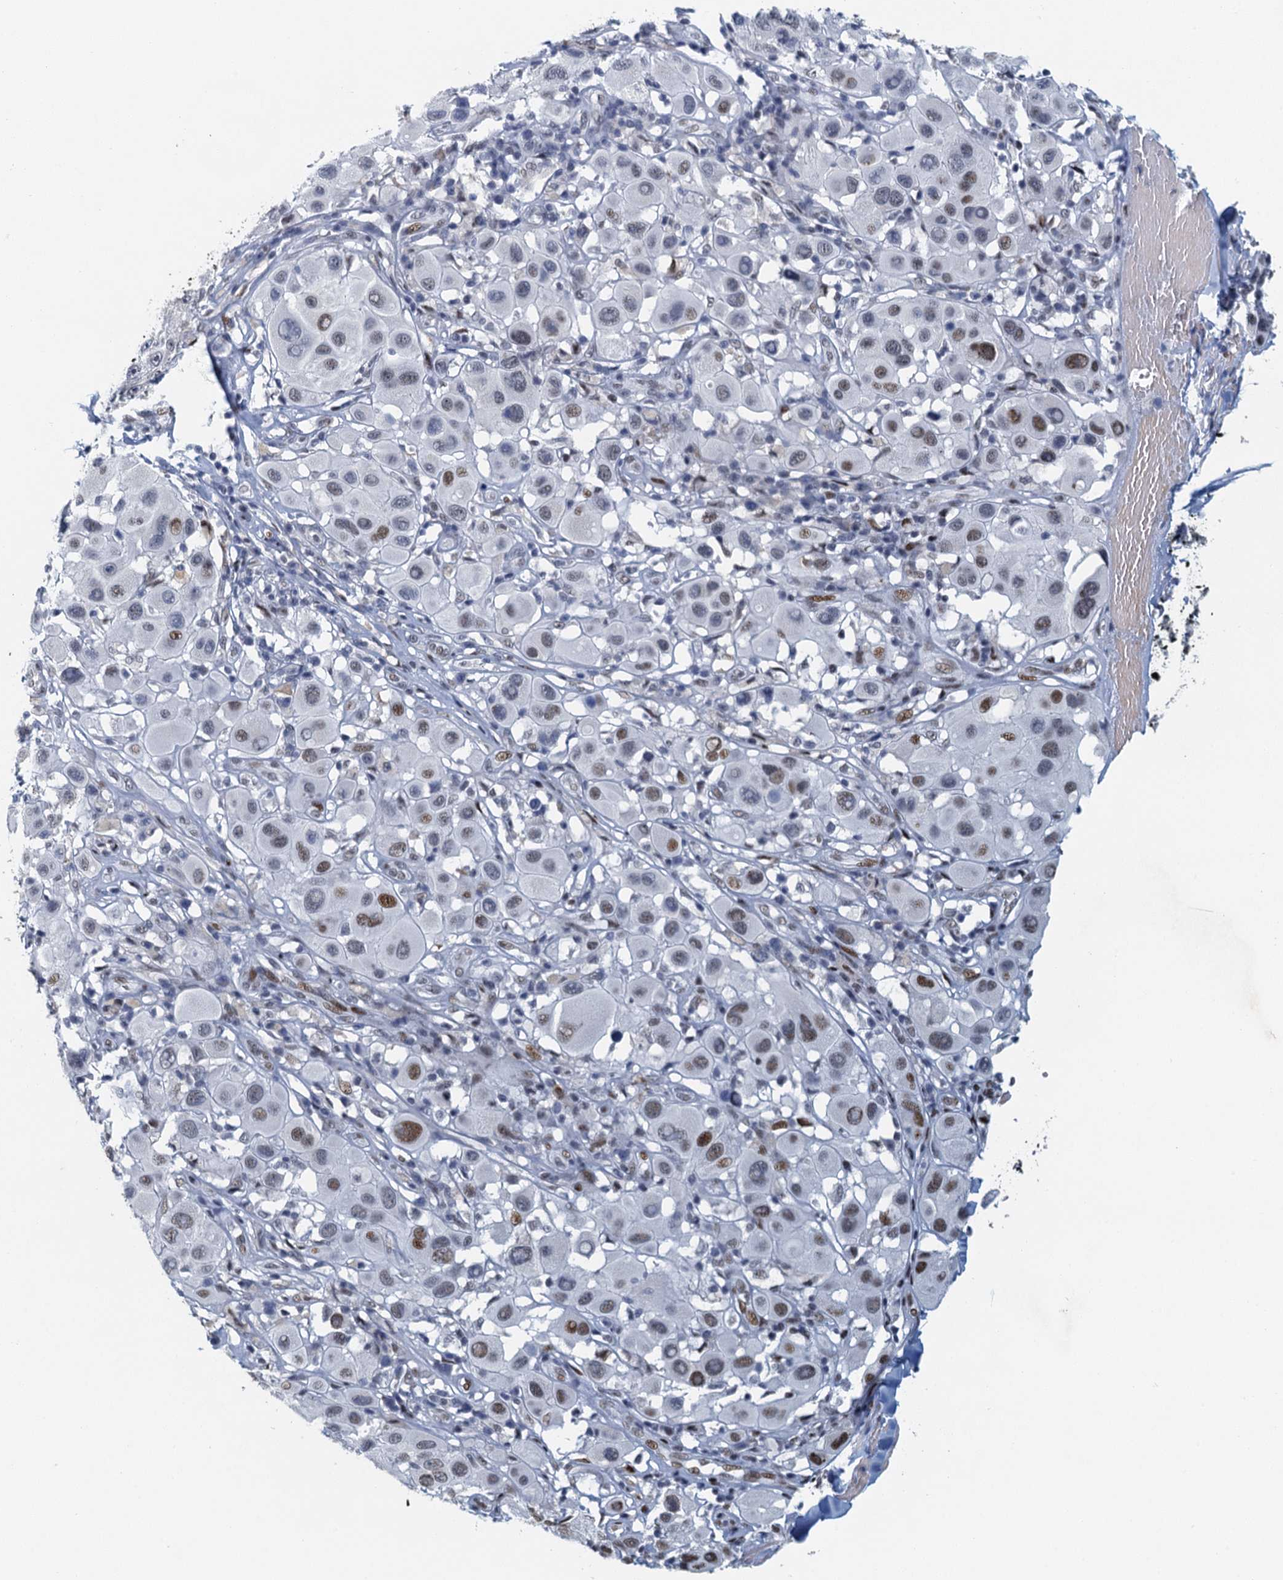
{"staining": {"intensity": "moderate", "quantity": "<25%", "location": "nuclear"}, "tissue": "melanoma", "cell_type": "Tumor cells", "image_type": "cancer", "snomed": [{"axis": "morphology", "description": "Malignant melanoma, Metastatic site"}, {"axis": "topography", "description": "Skin"}], "caption": "A high-resolution photomicrograph shows immunohistochemistry (IHC) staining of malignant melanoma (metastatic site), which exhibits moderate nuclear positivity in approximately <25% of tumor cells. (DAB IHC with brightfield microscopy, high magnification).", "gene": "TTLL9", "patient": {"sex": "male", "age": 41}}